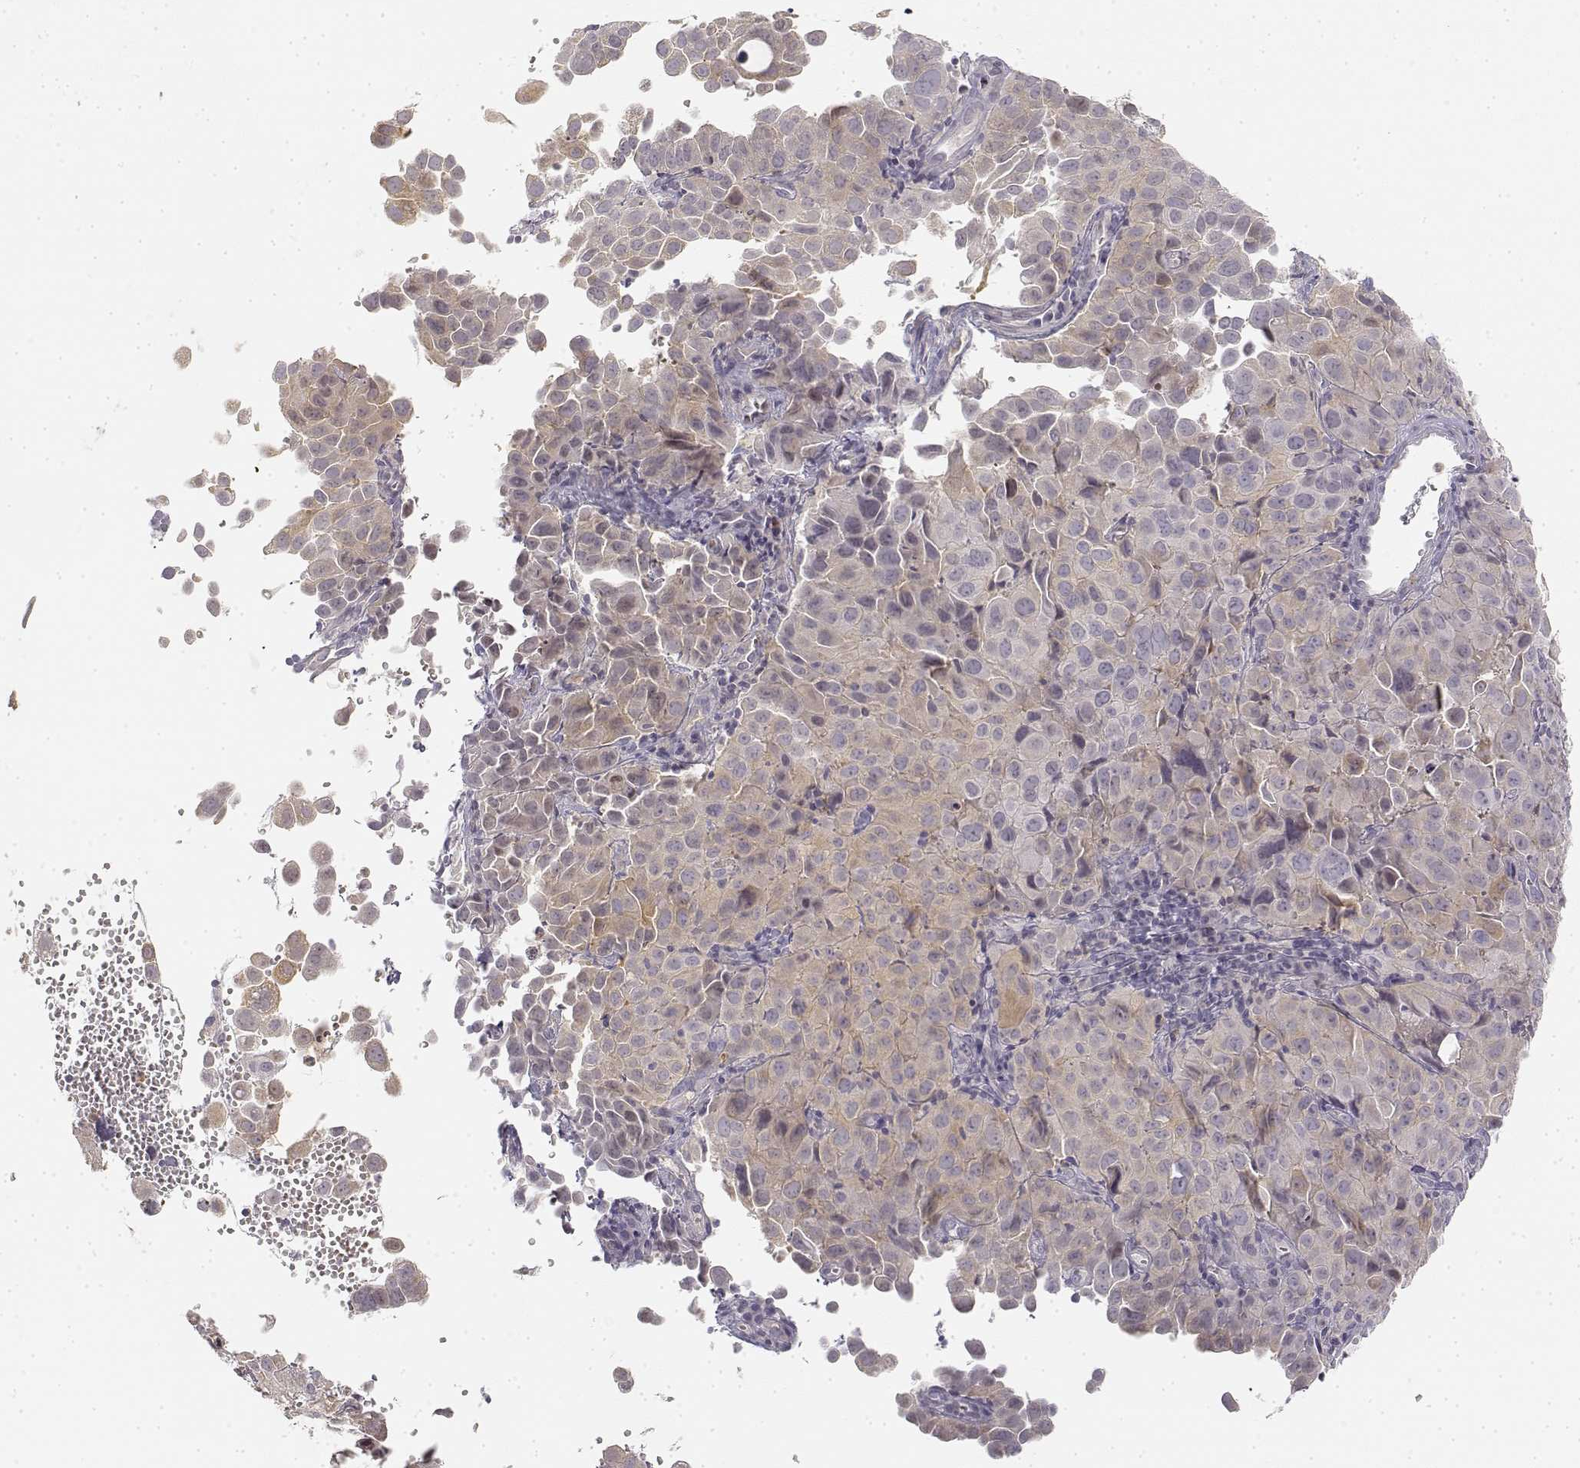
{"staining": {"intensity": "negative", "quantity": "none", "location": "none"}, "tissue": "cervical cancer", "cell_type": "Tumor cells", "image_type": "cancer", "snomed": [{"axis": "morphology", "description": "Squamous cell carcinoma, NOS"}, {"axis": "topography", "description": "Cervix"}], "caption": "High power microscopy micrograph of an IHC histopathology image of cervical cancer (squamous cell carcinoma), revealing no significant staining in tumor cells.", "gene": "GLIPR1L2", "patient": {"sex": "female", "age": 55}}